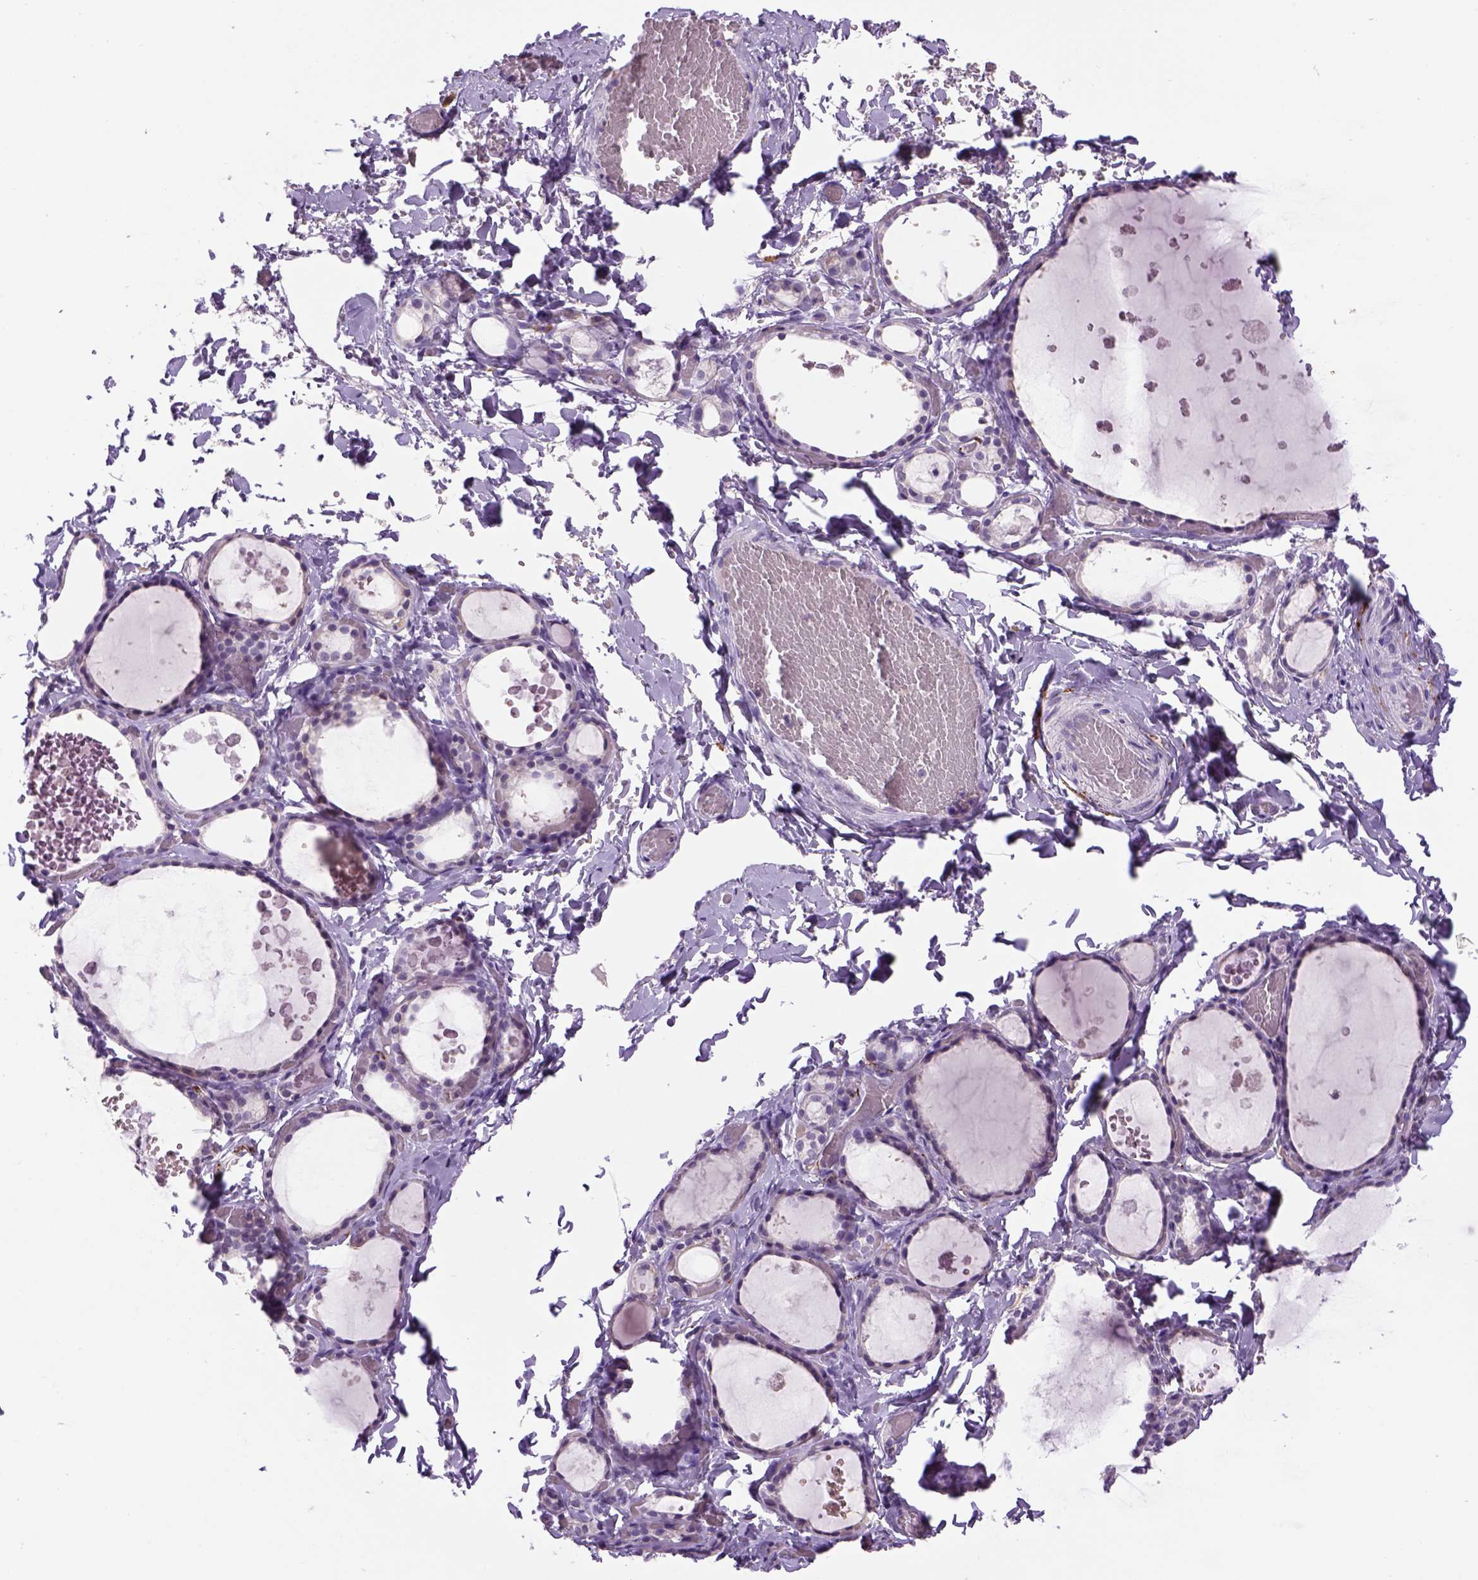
{"staining": {"intensity": "negative", "quantity": "none", "location": "none"}, "tissue": "thyroid gland", "cell_type": "Glandular cells", "image_type": "normal", "snomed": [{"axis": "morphology", "description": "Normal tissue, NOS"}, {"axis": "topography", "description": "Thyroid gland"}], "caption": "DAB immunohistochemical staining of benign human thyroid gland shows no significant staining in glandular cells.", "gene": "DBH", "patient": {"sex": "female", "age": 56}}